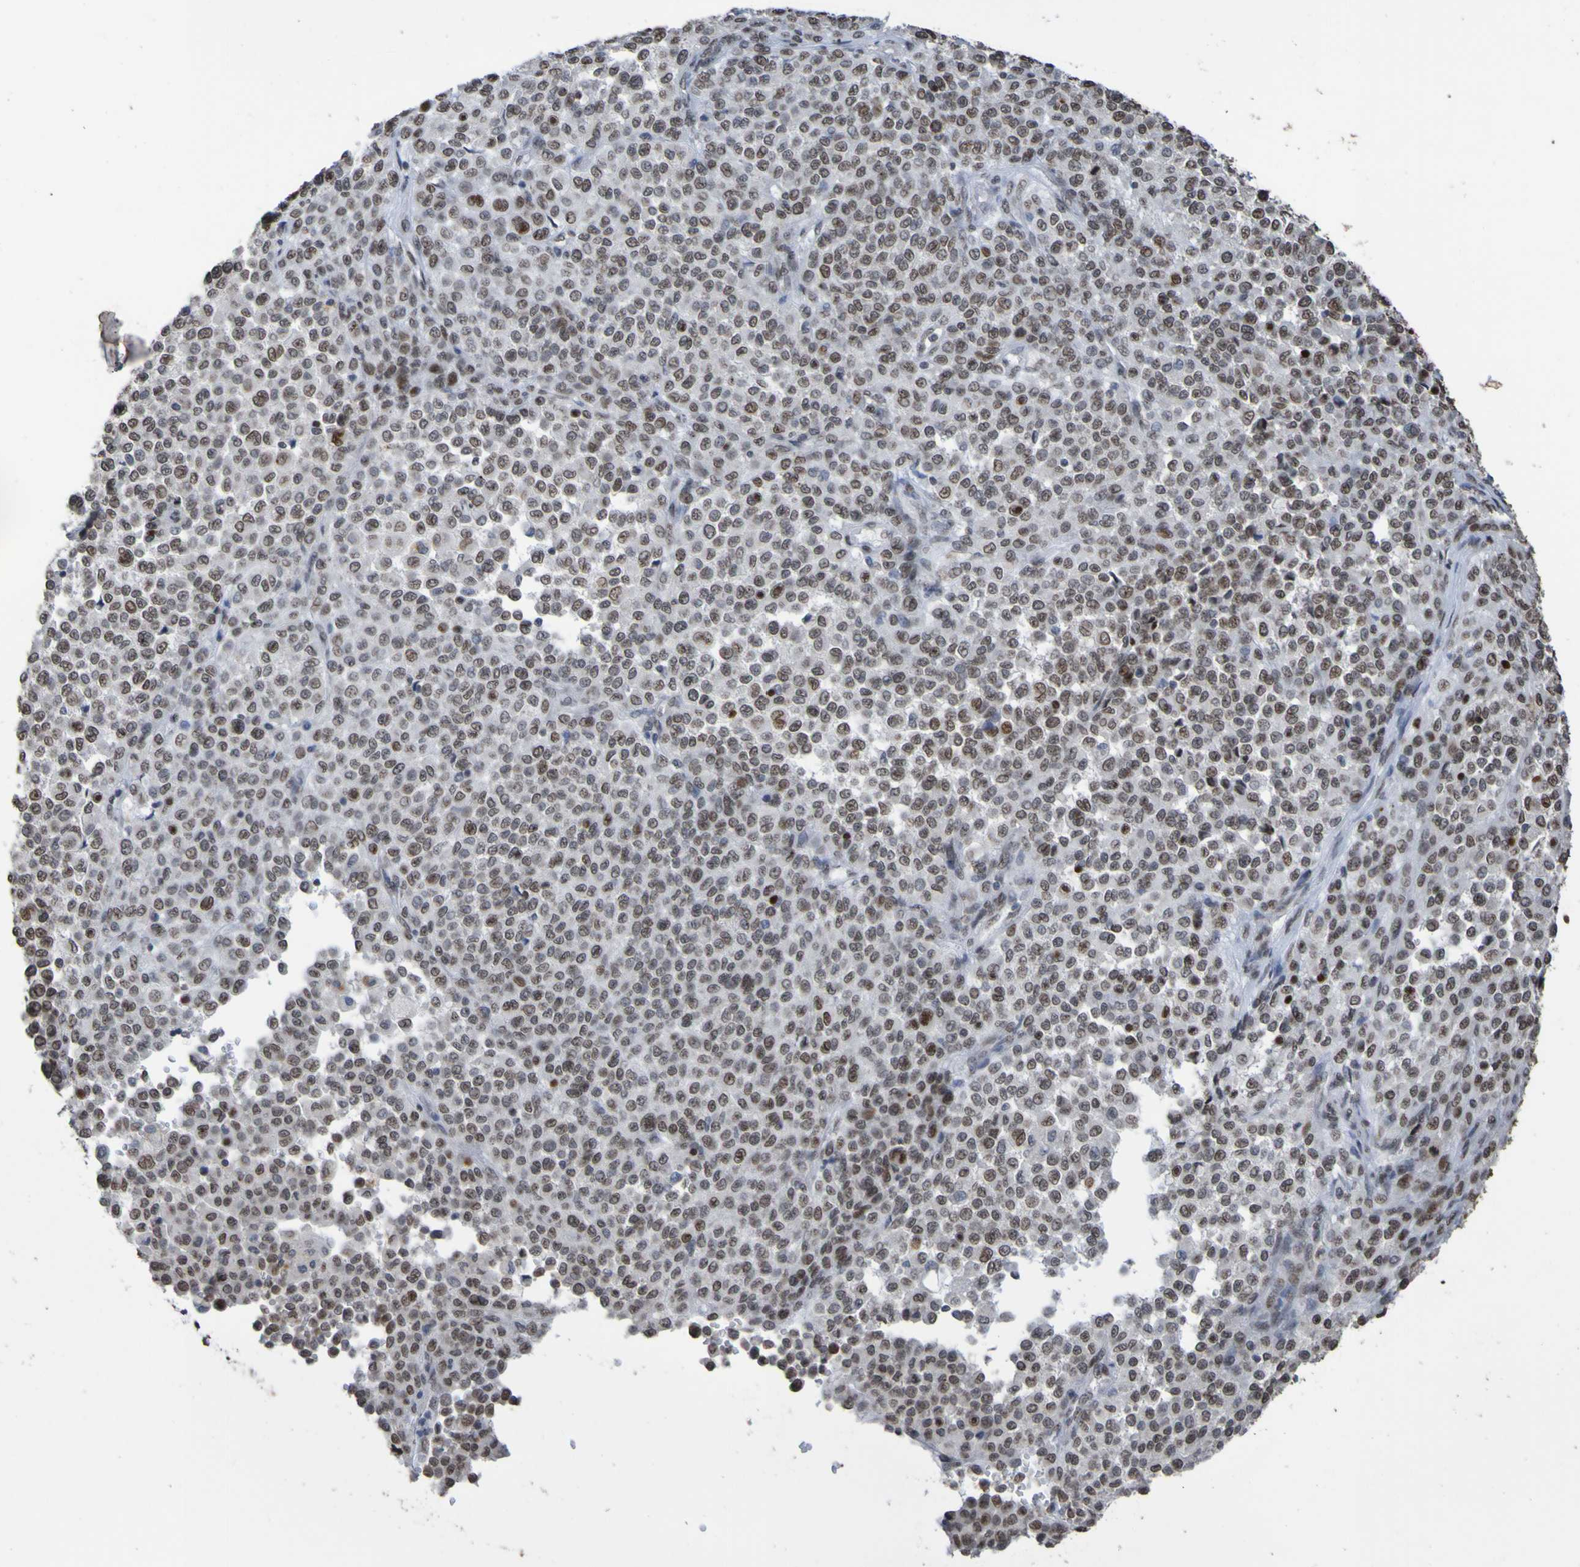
{"staining": {"intensity": "negative", "quantity": "none", "location": "none"}, "tissue": "melanoma", "cell_type": "Tumor cells", "image_type": "cancer", "snomed": [{"axis": "morphology", "description": "Malignant melanoma, Metastatic site"}, {"axis": "topography", "description": "Pancreas"}], "caption": "High power microscopy photomicrograph of an immunohistochemistry (IHC) histopathology image of melanoma, revealing no significant positivity in tumor cells.", "gene": "ALKBH2", "patient": {"sex": "female", "age": 30}}